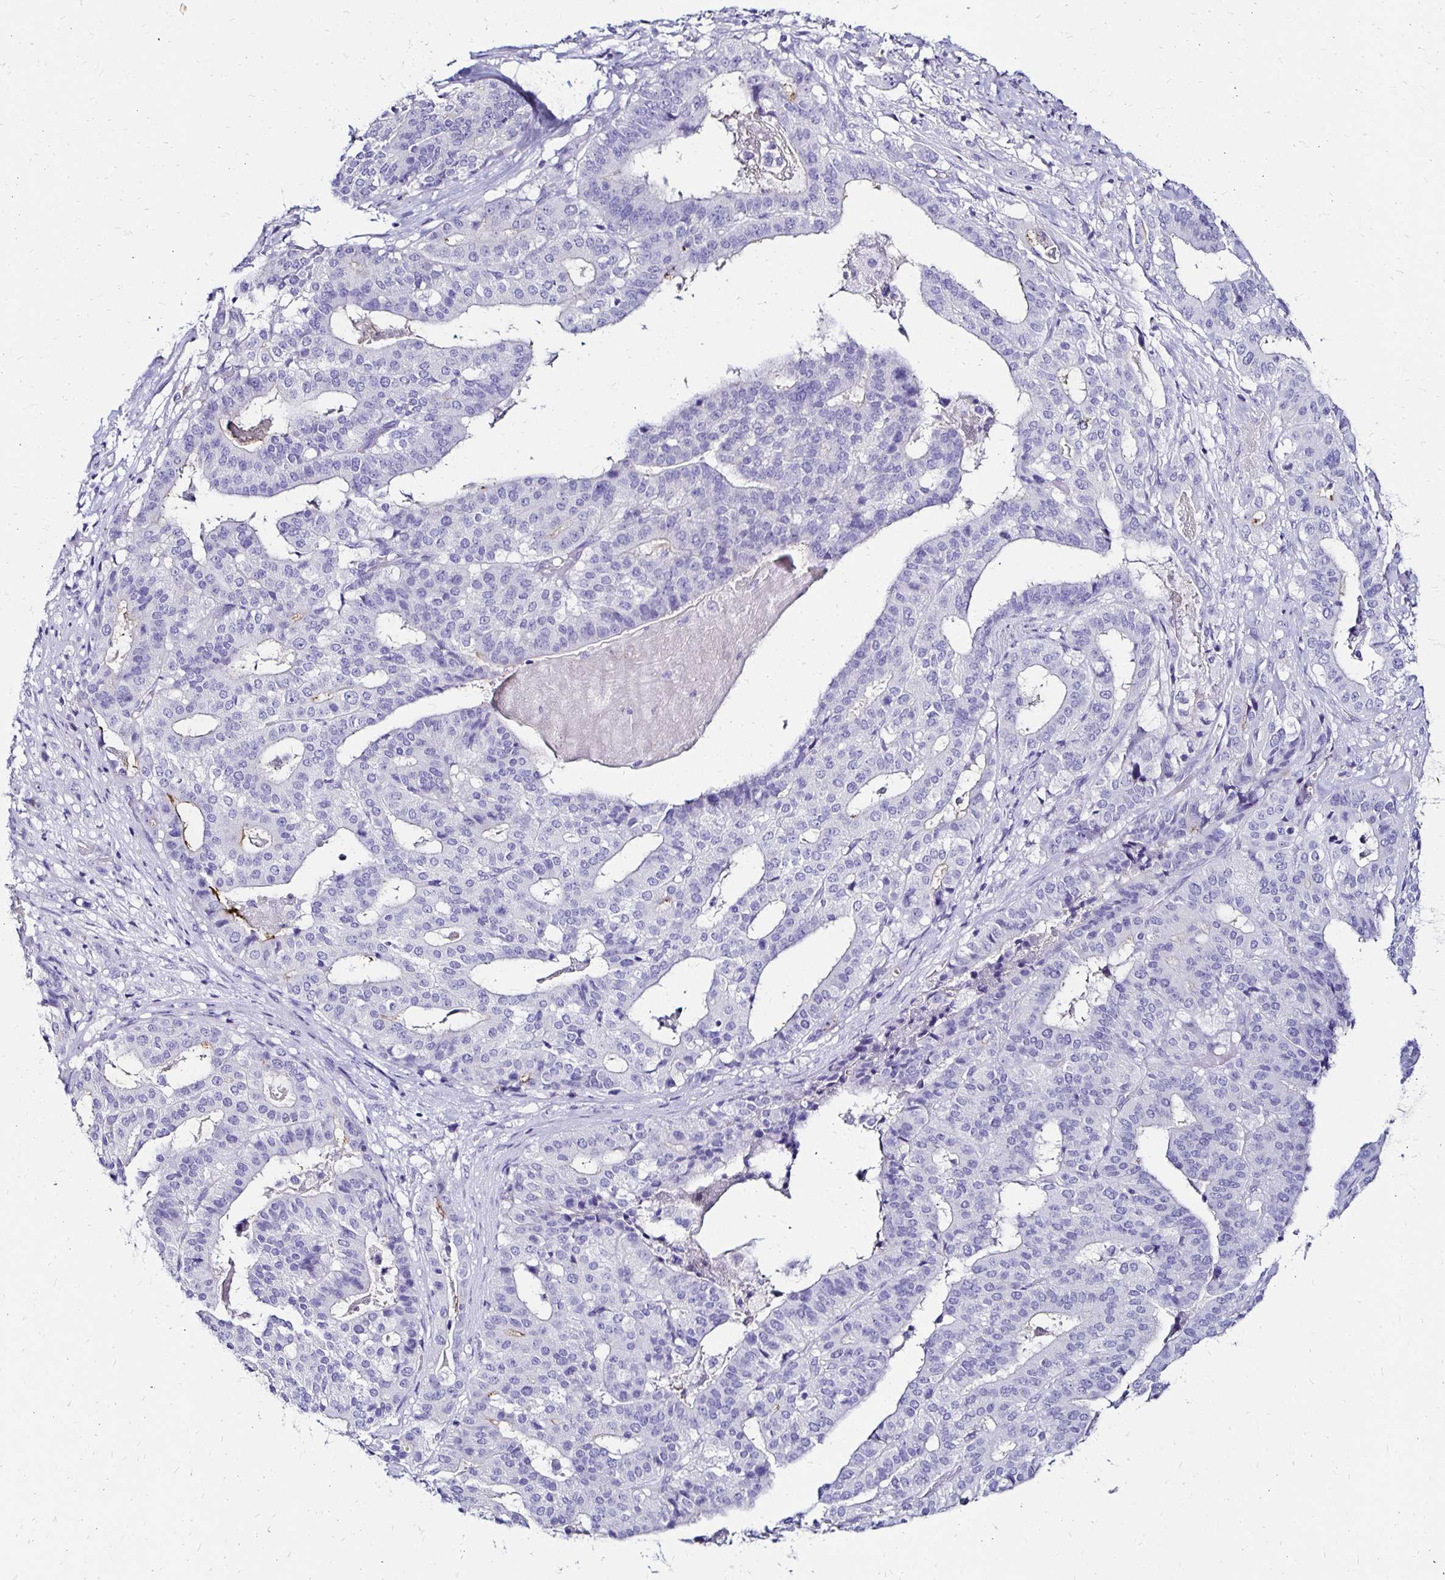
{"staining": {"intensity": "negative", "quantity": "none", "location": "none"}, "tissue": "stomach cancer", "cell_type": "Tumor cells", "image_type": "cancer", "snomed": [{"axis": "morphology", "description": "Adenocarcinoma, NOS"}, {"axis": "topography", "description": "Stomach"}], "caption": "Tumor cells are negative for brown protein staining in adenocarcinoma (stomach). Nuclei are stained in blue.", "gene": "KCNT1", "patient": {"sex": "male", "age": 48}}